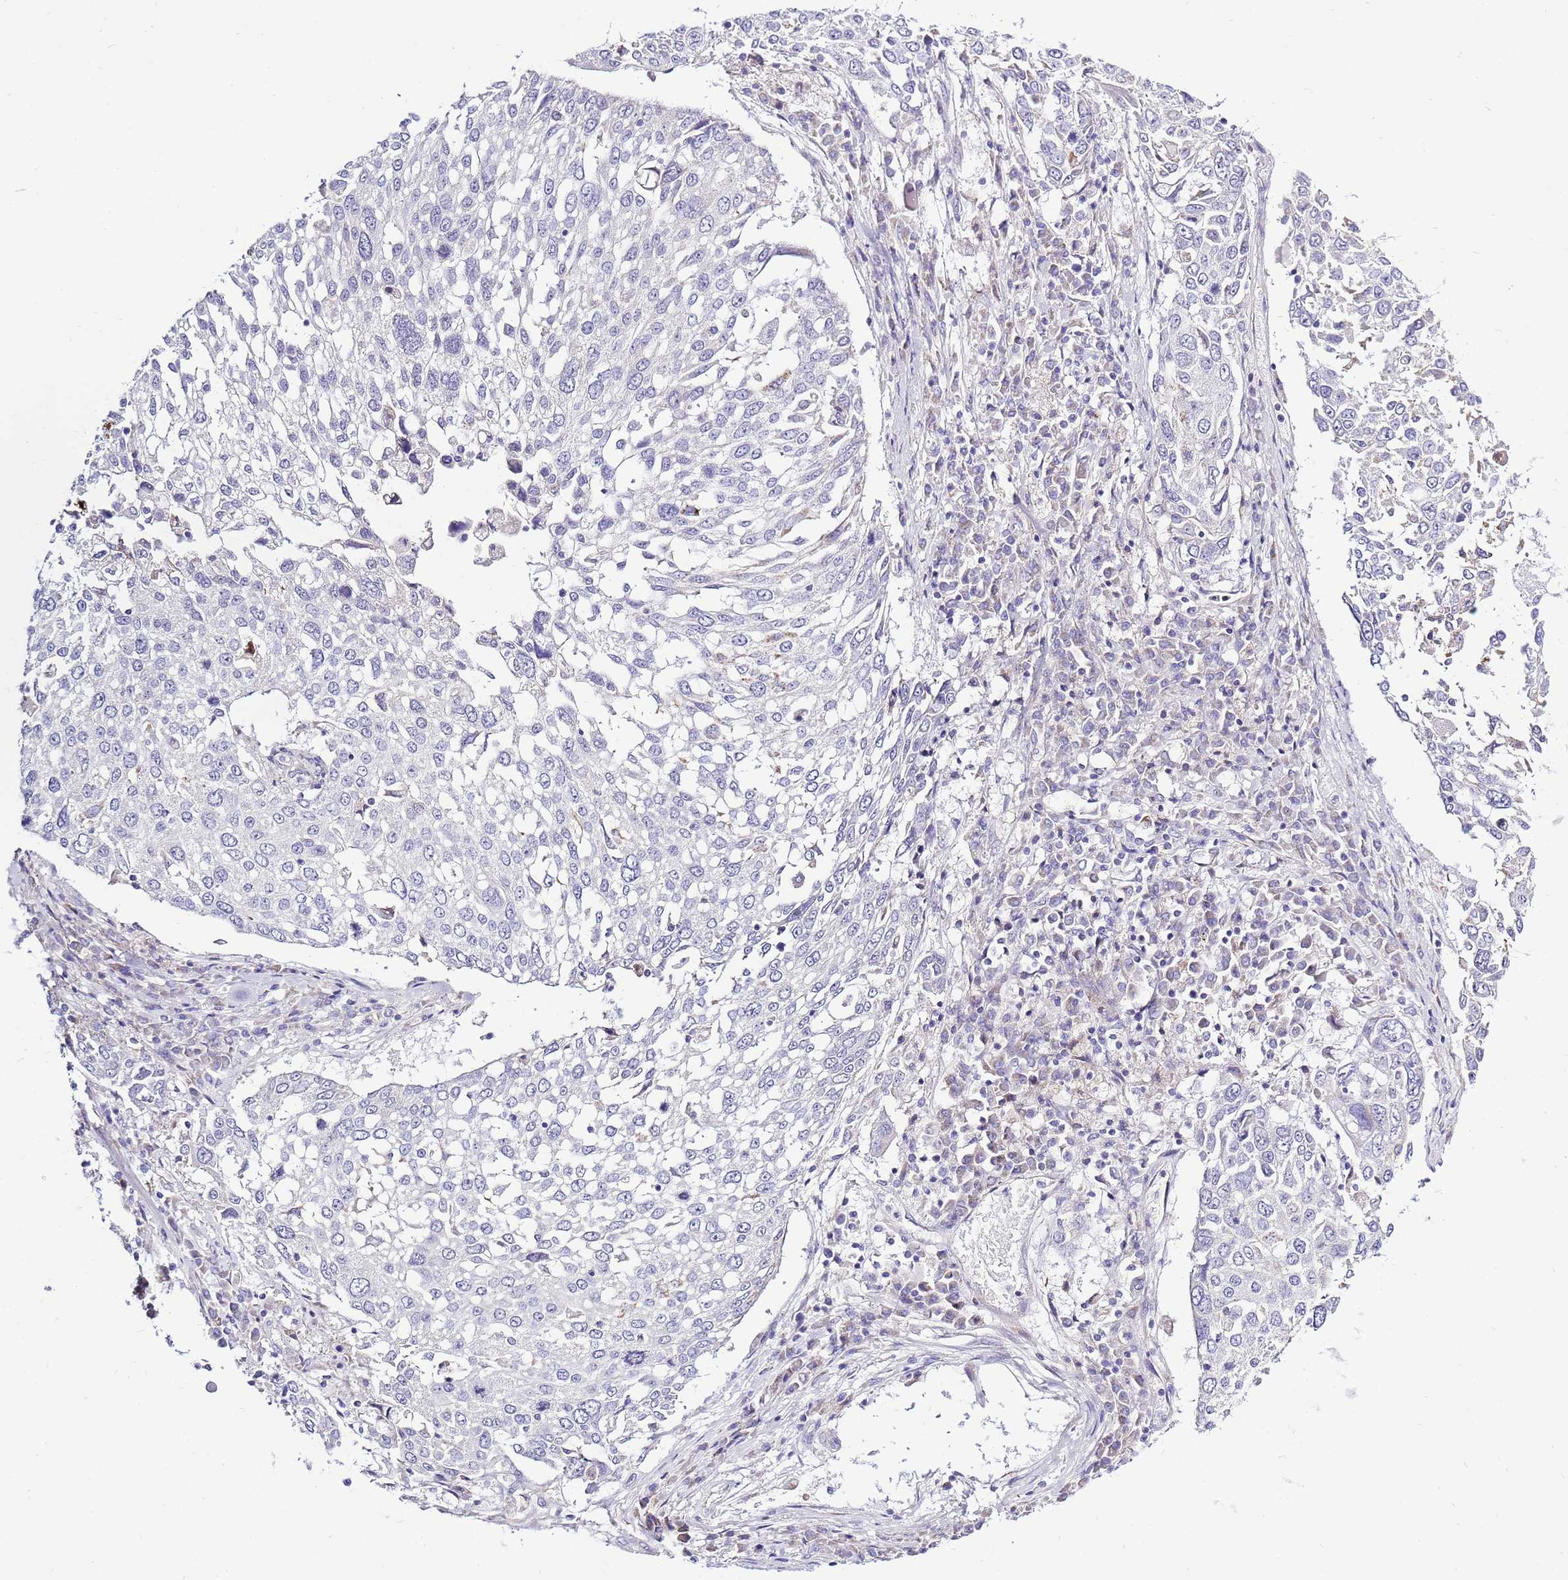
{"staining": {"intensity": "negative", "quantity": "none", "location": "none"}, "tissue": "lung cancer", "cell_type": "Tumor cells", "image_type": "cancer", "snomed": [{"axis": "morphology", "description": "Squamous cell carcinoma, NOS"}, {"axis": "topography", "description": "Lung"}], "caption": "High power microscopy photomicrograph of an immunohistochemistry histopathology image of lung cancer (squamous cell carcinoma), revealing no significant staining in tumor cells. (DAB (3,3'-diaminobenzidine) immunohistochemistry, high magnification).", "gene": "IGF1R", "patient": {"sex": "male", "age": 65}}